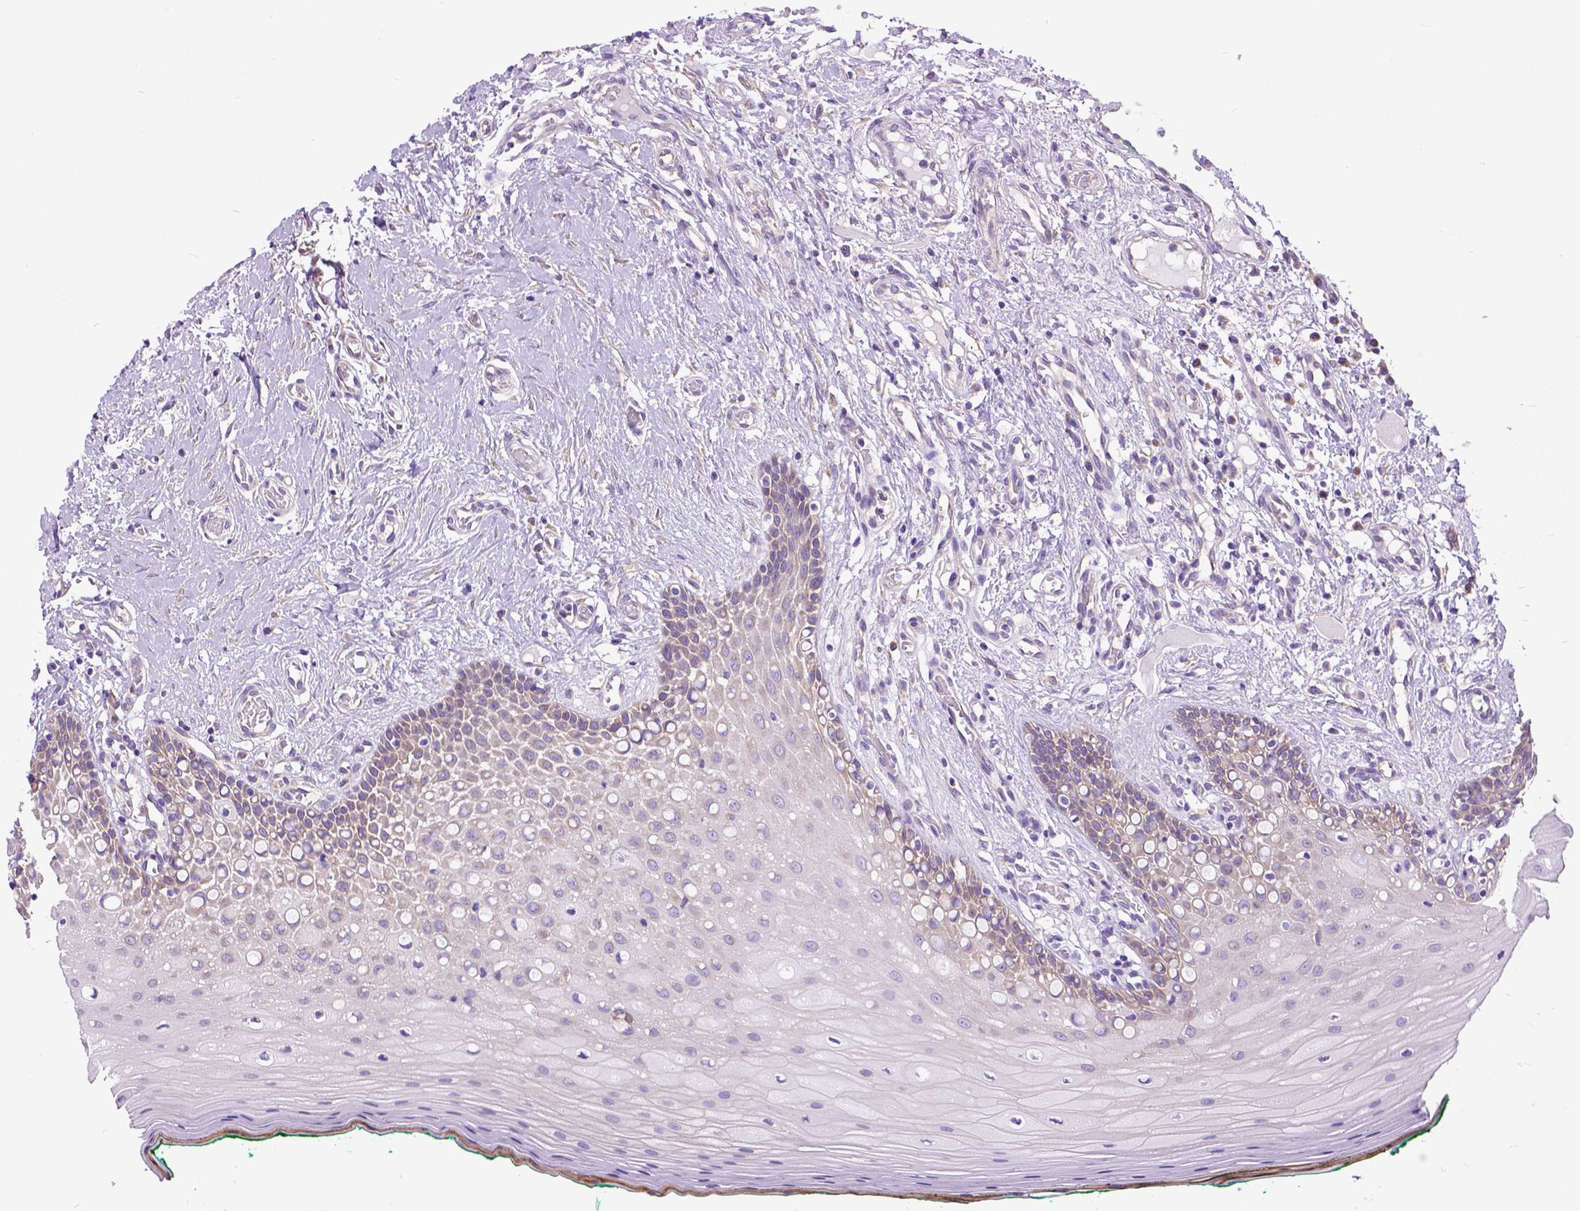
{"staining": {"intensity": "weak", "quantity": "<25%", "location": "cytoplasmic/membranous"}, "tissue": "oral mucosa", "cell_type": "Squamous epithelial cells", "image_type": "normal", "snomed": [{"axis": "morphology", "description": "Normal tissue, NOS"}, {"axis": "topography", "description": "Oral tissue"}], "caption": "A high-resolution histopathology image shows IHC staining of normal oral mucosa, which displays no significant positivity in squamous epithelial cells. (DAB IHC with hematoxylin counter stain).", "gene": "CFAP54", "patient": {"sex": "female", "age": 83}}